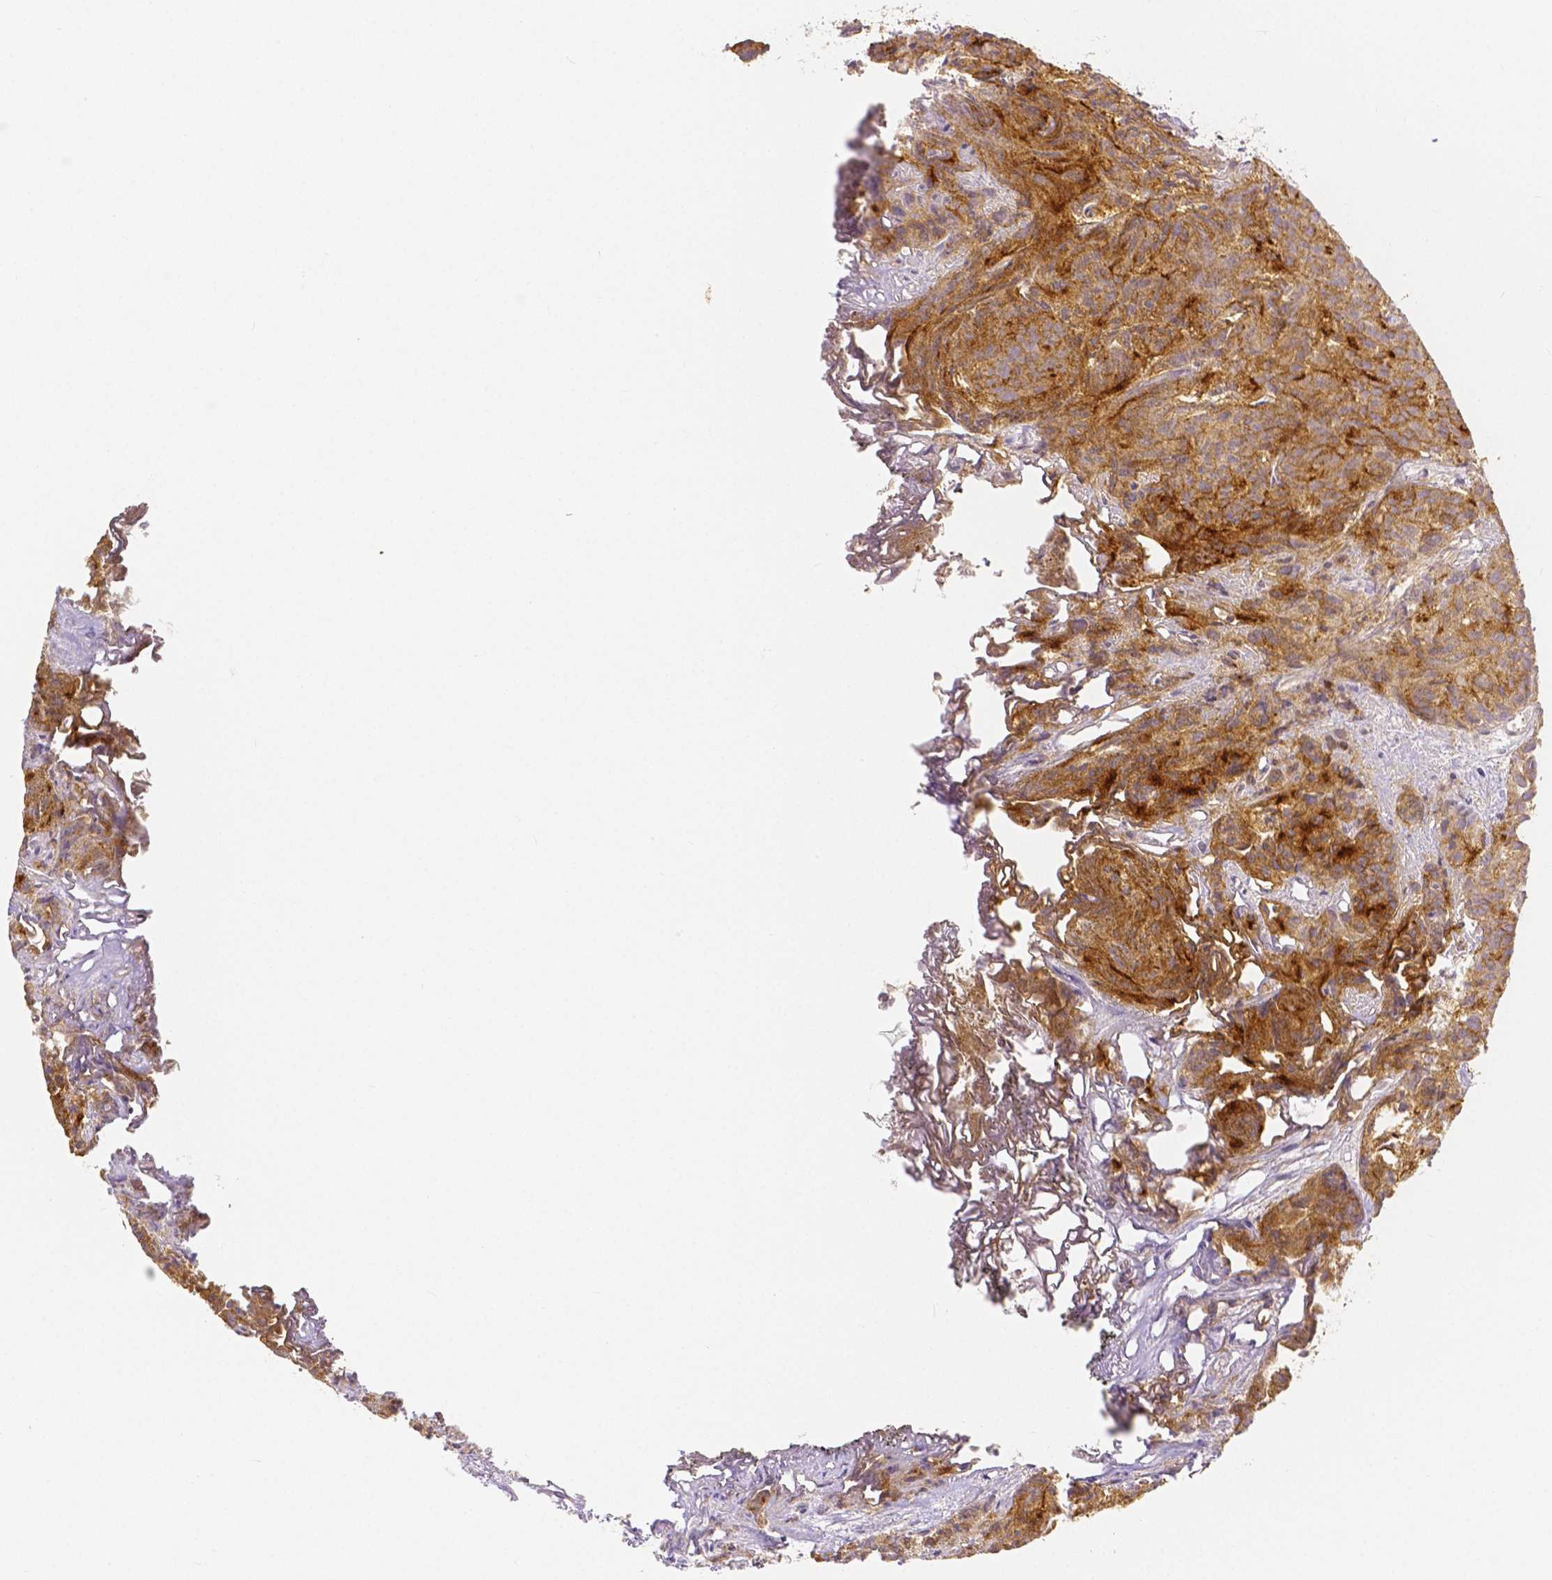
{"staining": {"intensity": "moderate", "quantity": ">75%", "location": "cytoplasmic/membranous"}, "tissue": "prostate cancer", "cell_type": "Tumor cells", "image_type": "cancer", "snomed": [{"axis": "morphology", "description": "Adenocarcinoma, High grade"}, {"axis": "topography", "description": "Prostate"}], "caption": "Immunohistochemistry image of human high-grade adenocarcinoma (prostate) stained for a protein (brown), which reveals medium levels of moderate cytoplasmic/membranous positivity in about >75% of tumor cells.", "gene": "OCLN", "patient": {"sex": "male", "age": 58}}